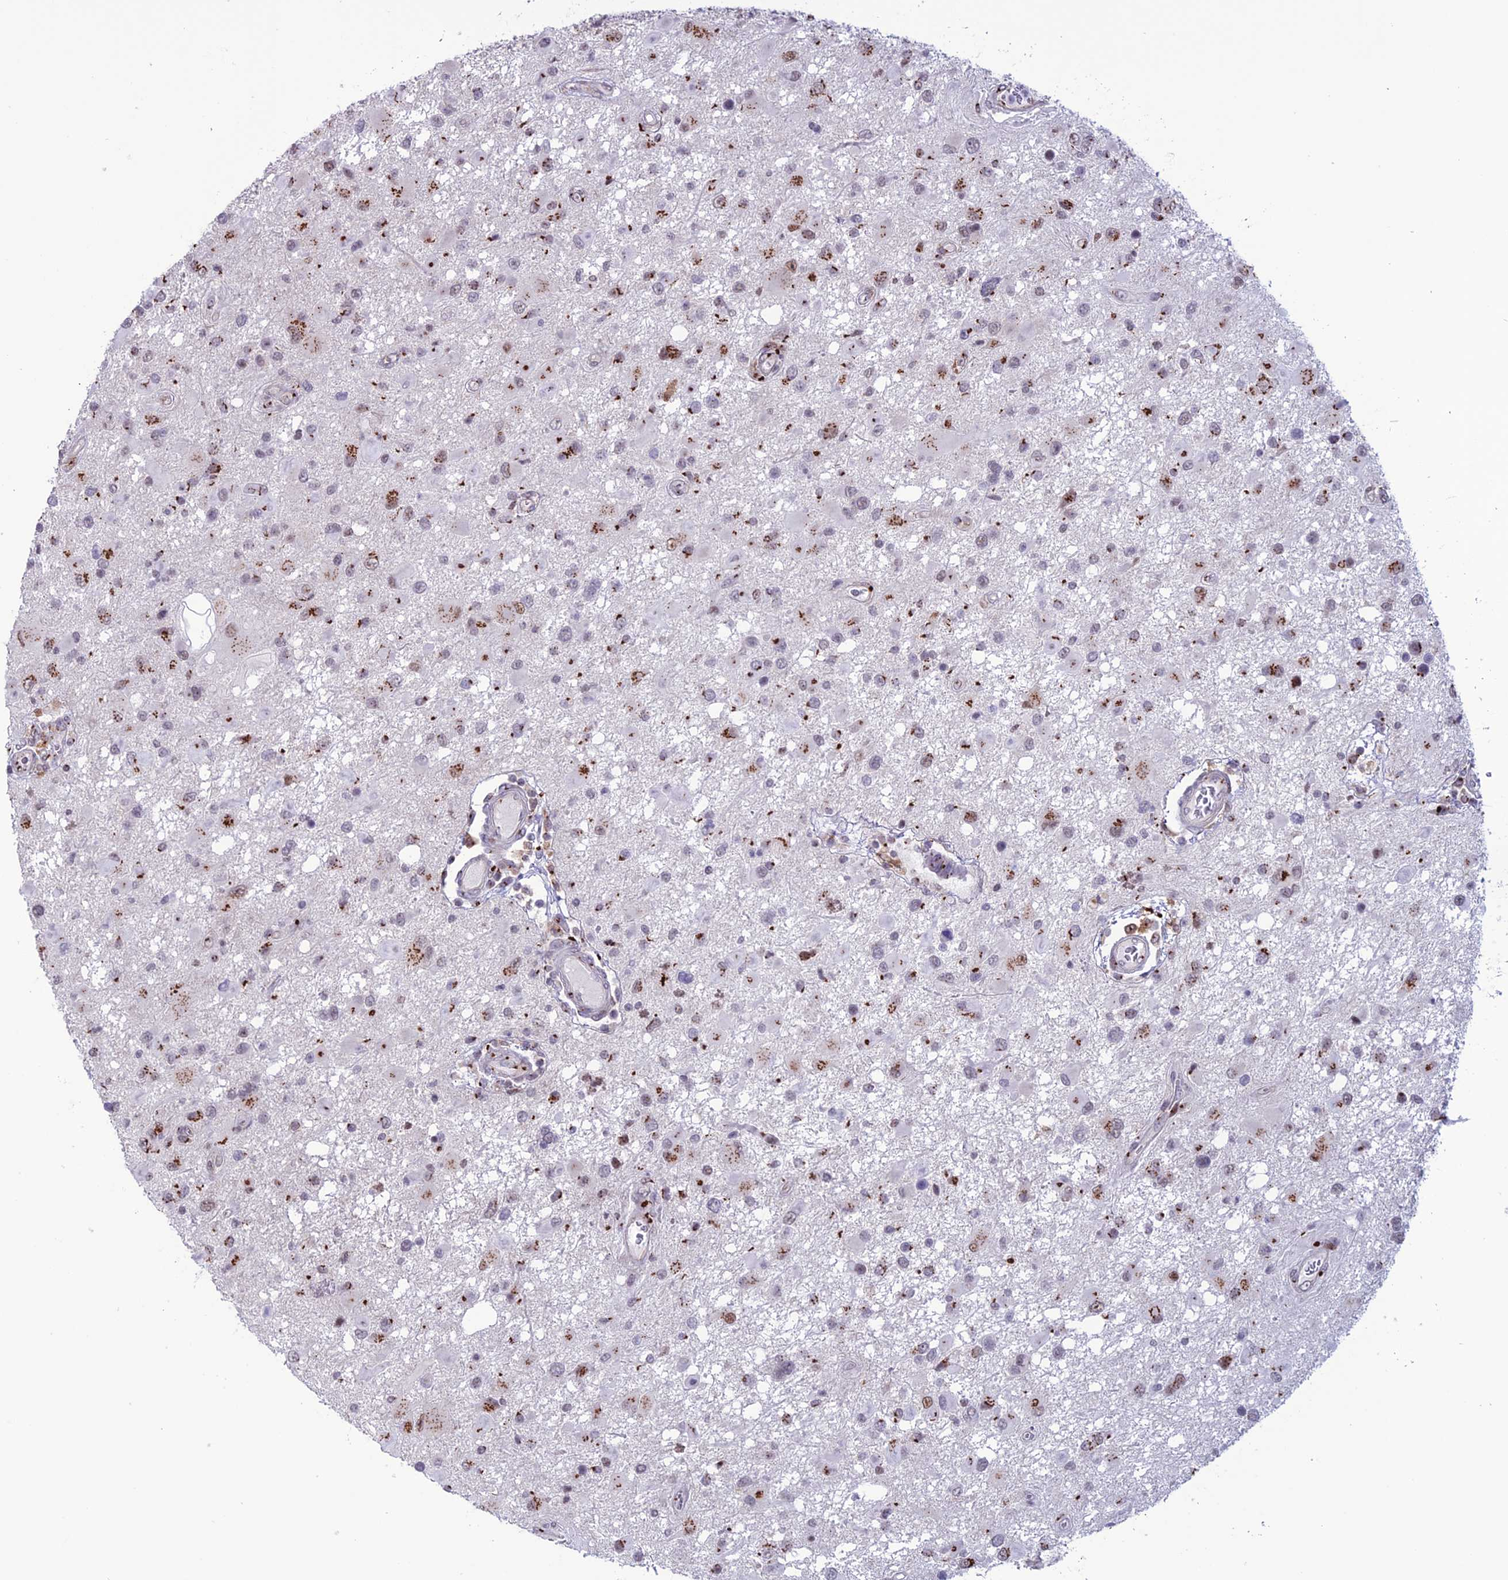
{"staining": {"intensity": "strong", "quantity": "25%-75%", "location": "cytoplasmic/membranous"}, "tissue": "glioma", "cell_type": "Tumor cells", "image_type": "cancer", "snomed": [{"axis": "morphology", "description": "Glioma, malignant, High grade"}, {"axis": "topography", "description": "Brain"}], "caption": "Immunohistochemistry photomicrograph of human malignant glioma (high-grade) stained for a protein (brown), which exhibits high levels of strong cytoplasmic/membranous expression in about 25%-75% of tumor cells.", "gene": "PLEKHA4", "patient": {"sex": "male", "age": 53}}